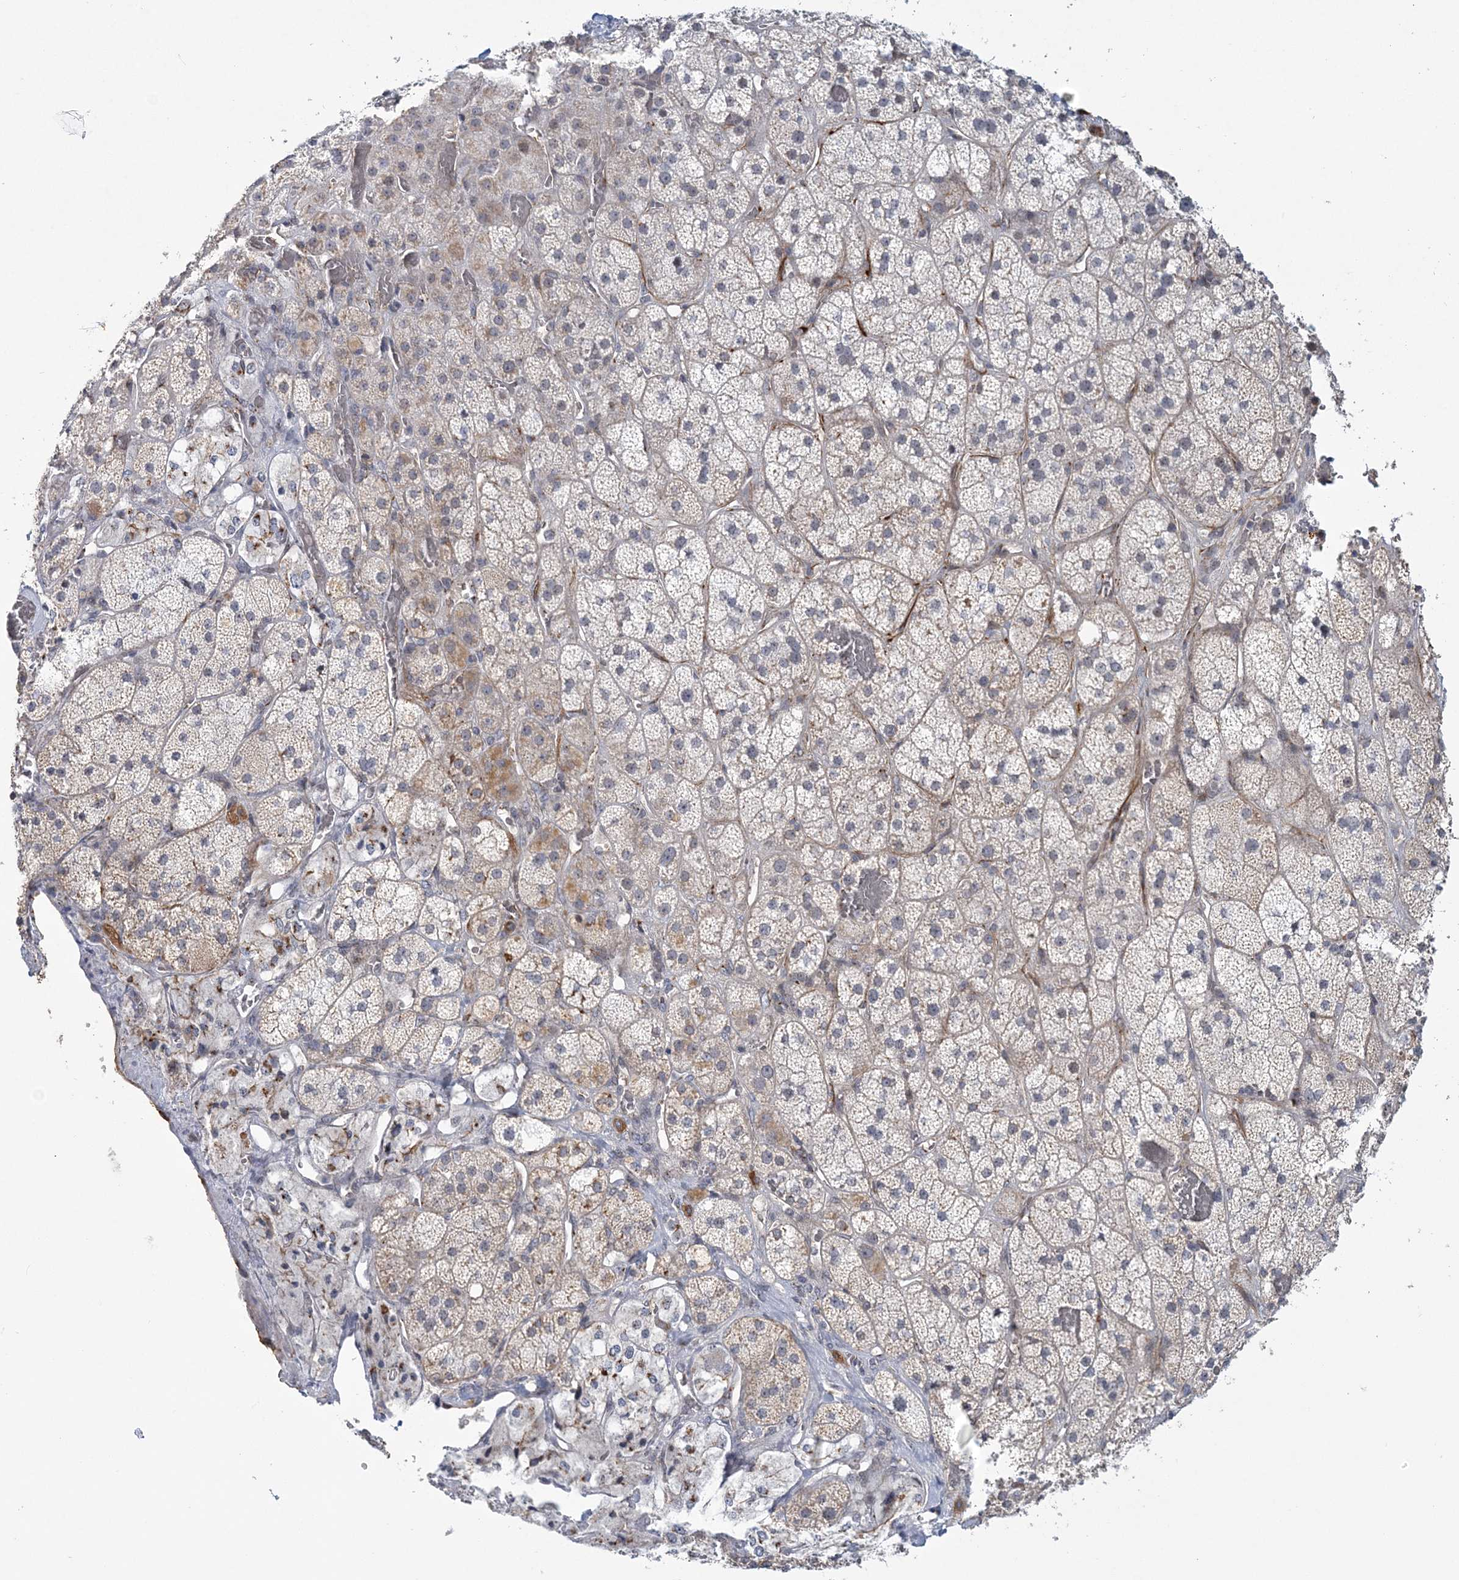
{"staining": {"intensity": "weak", "quantity": "25%-75%", "location": "cytoplasmic/membranous"}, "tissue": "adrenal gland", "cell_type": "Glandular cells", "image_type": "normal", "snomed": [{"axis": "morphology", "description": "Normal tissue, NOS"}, {"axis": "topography", "description": "Adrenal gland"}], "caption": "A brown stain highlights weak cytoplasmic/membranous staining of a protein in glandular cells of benign human adrenal gland.", "gene": "AFAP1L2", "patient": {"sex": "male", "age": 57}}